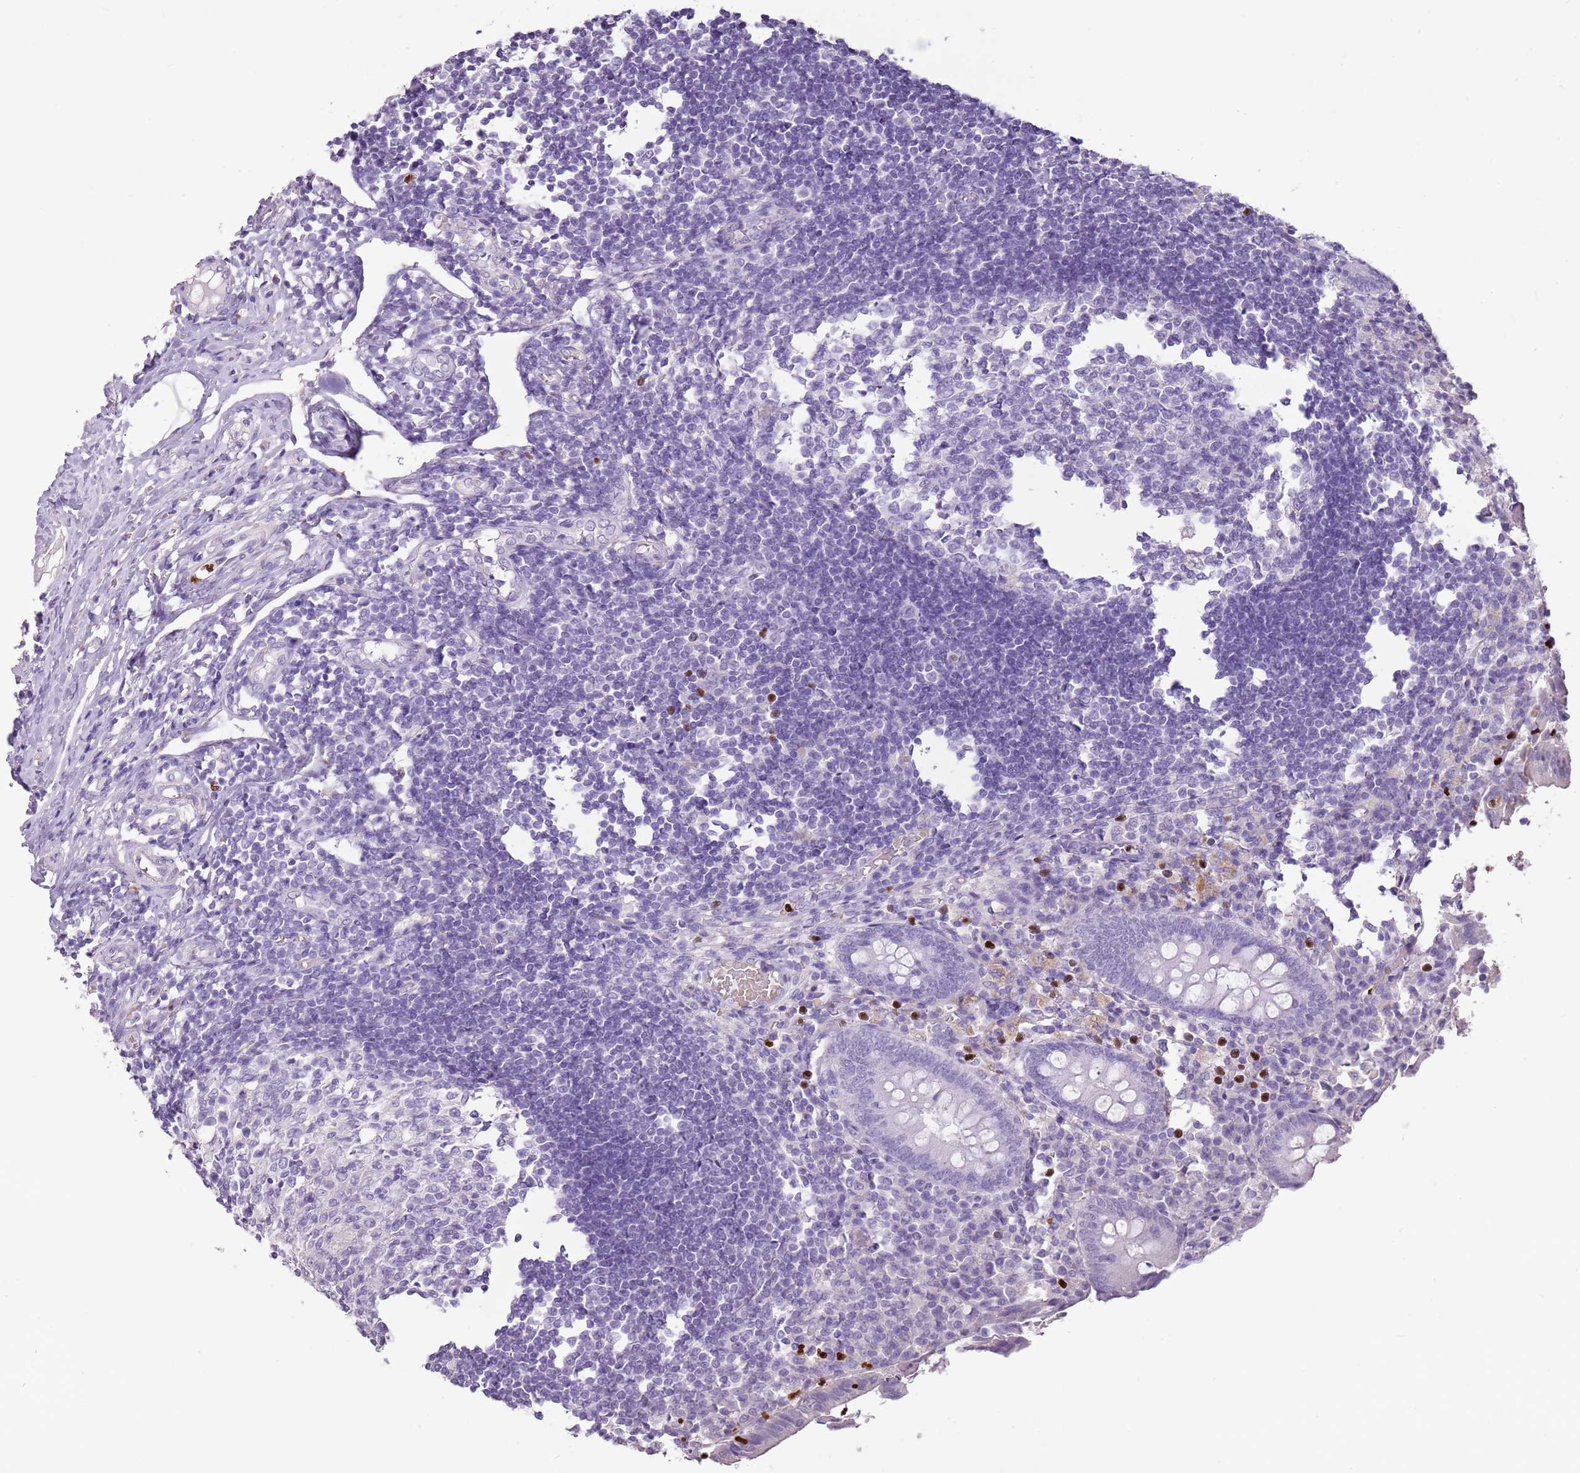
{"staining": {"intensity": "negative", "quantity": "none", "location": "none"}, "tissue": "appendix", "cell_type": "Glandular cells", "image_type": "normal", "snomed": [{"axis": "morphology", "description": "Normal tissue, NOS"}, {"axis": "topography", "description": "Appendix"}], "caption": "Appendix stained for a protein using immunohistochemistry (IHC) exhibits no staining glandular cells.", "gene": "CELF6", "patient": {"sex": "female", "age": 17}}